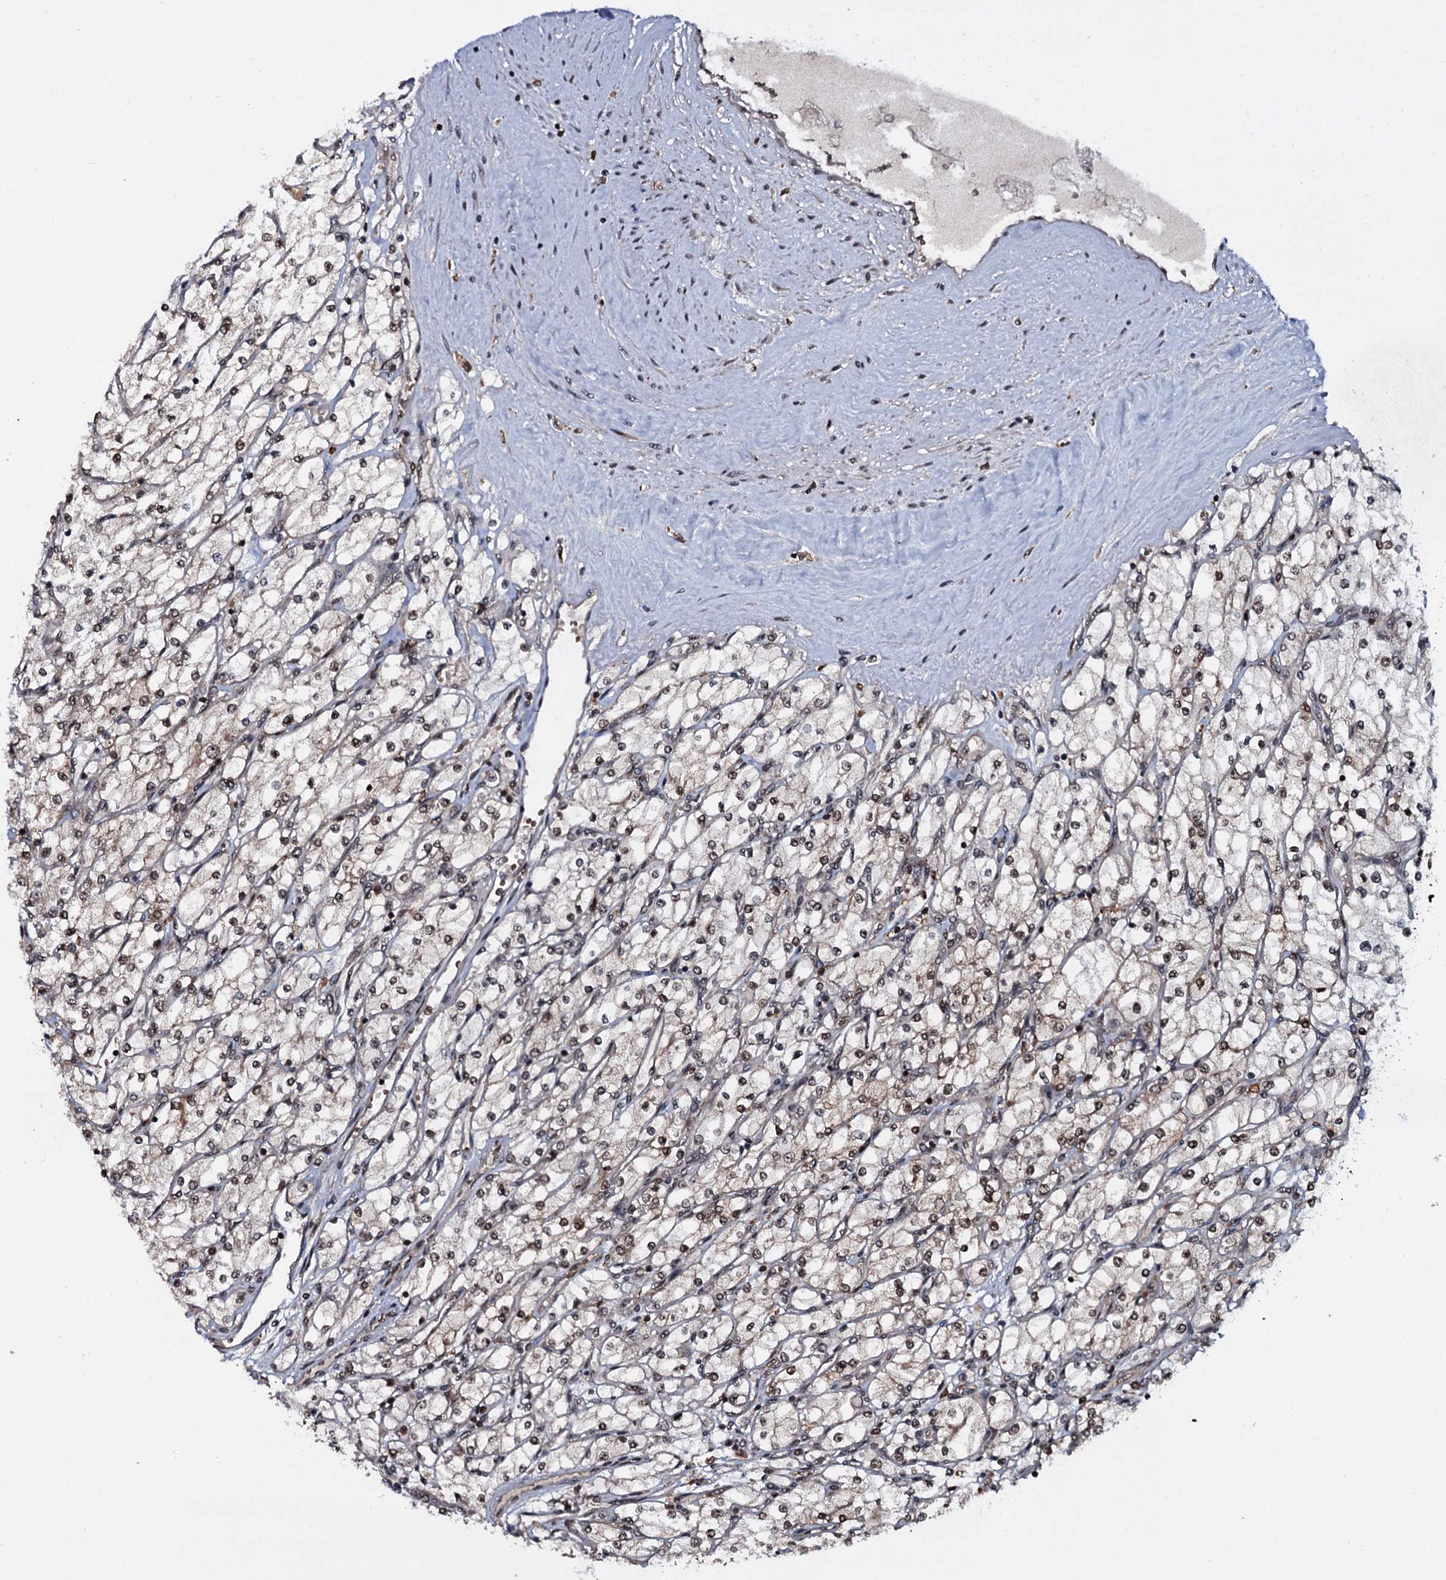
{"staining": {"intensity": "weak", "quantity": "25%-75%", "location": "nuclear"}, "tissue": "renal cancer", "cell_type": "Tumor cells", "image_type": "cancer", "snomed": [{"axis": "morphology", "description": "Adenocarcinoma, NOS"}, {"axis": "topography", "description": "Kidney"}], "caption": "Immunohistochemical staining of adenocarcinoma (renal) shows low levels of weak nuclear positivity in about 25%-75% of tumor cells. (brown staining indicates protein expression, while blue staining denotes nuclei).", "gene": "HDDC3", "patient": {"sex": "male", "age": 80}}